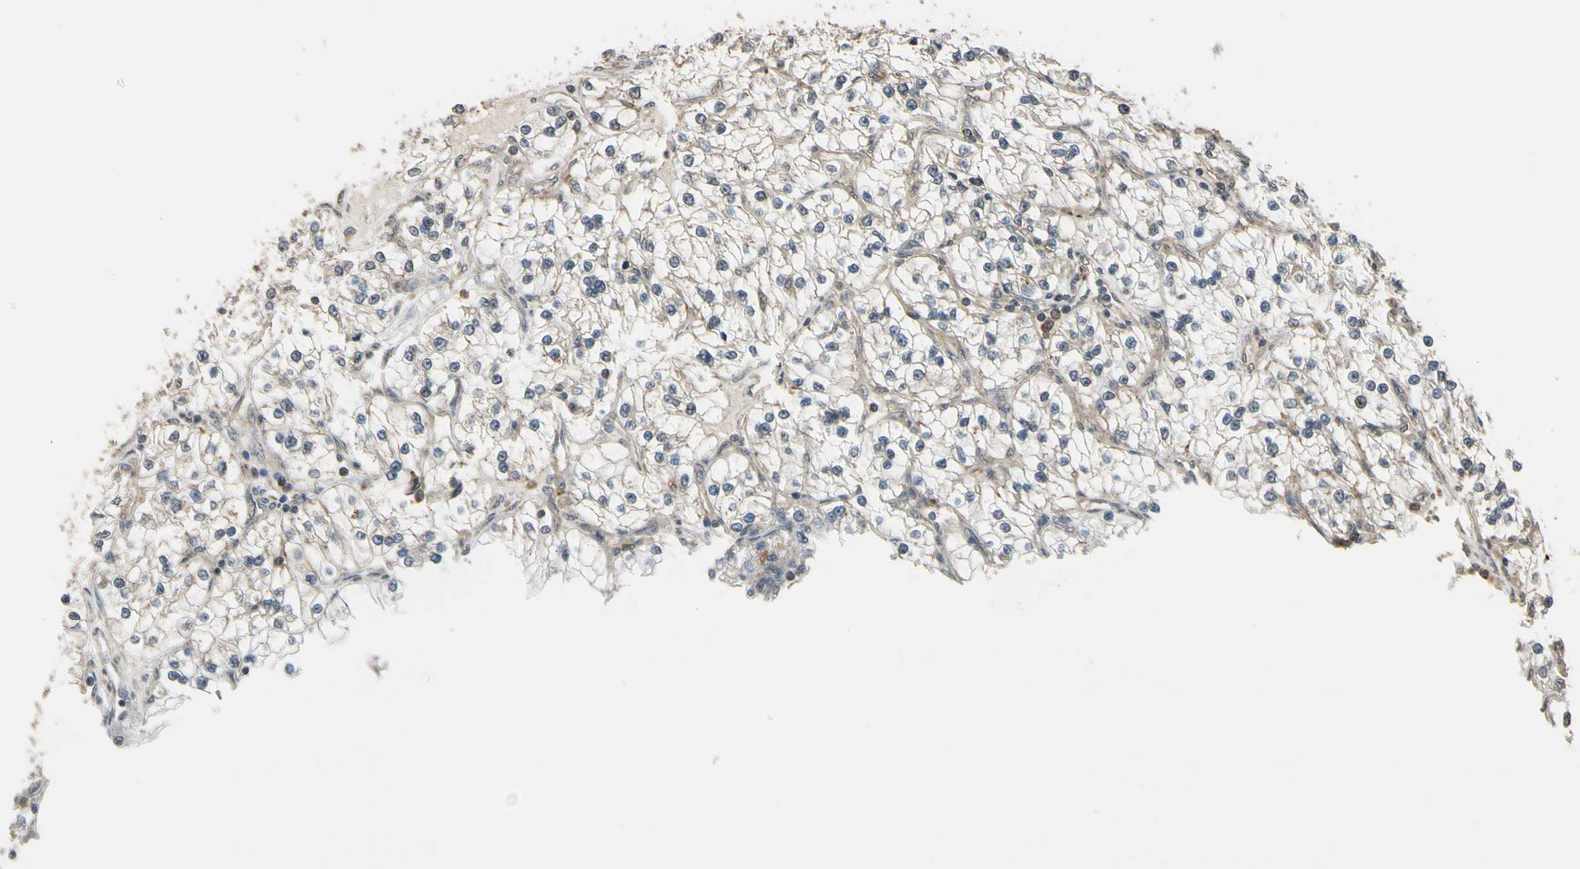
{"staining": {"intensity": "negative", "quantity": "none", "location": "none"}, "tissue": "renal cancer", "cell_type": "Tumor cells", "image_type": "cancer", "snomed": [{"axis": "morphology", "description": "Adenocarcinoma, NOS"}, {"axis": "topography", "description": "Kidney"}], "caption": "DAB (3,3'-diaminobenzidine) immunohistochemical staining of renal cancer (adenocarcinoma) reveals no significant staining in tumor cells.", "gene": "LAMTOR1", "patient": {"sex": "female", "age": 57}}